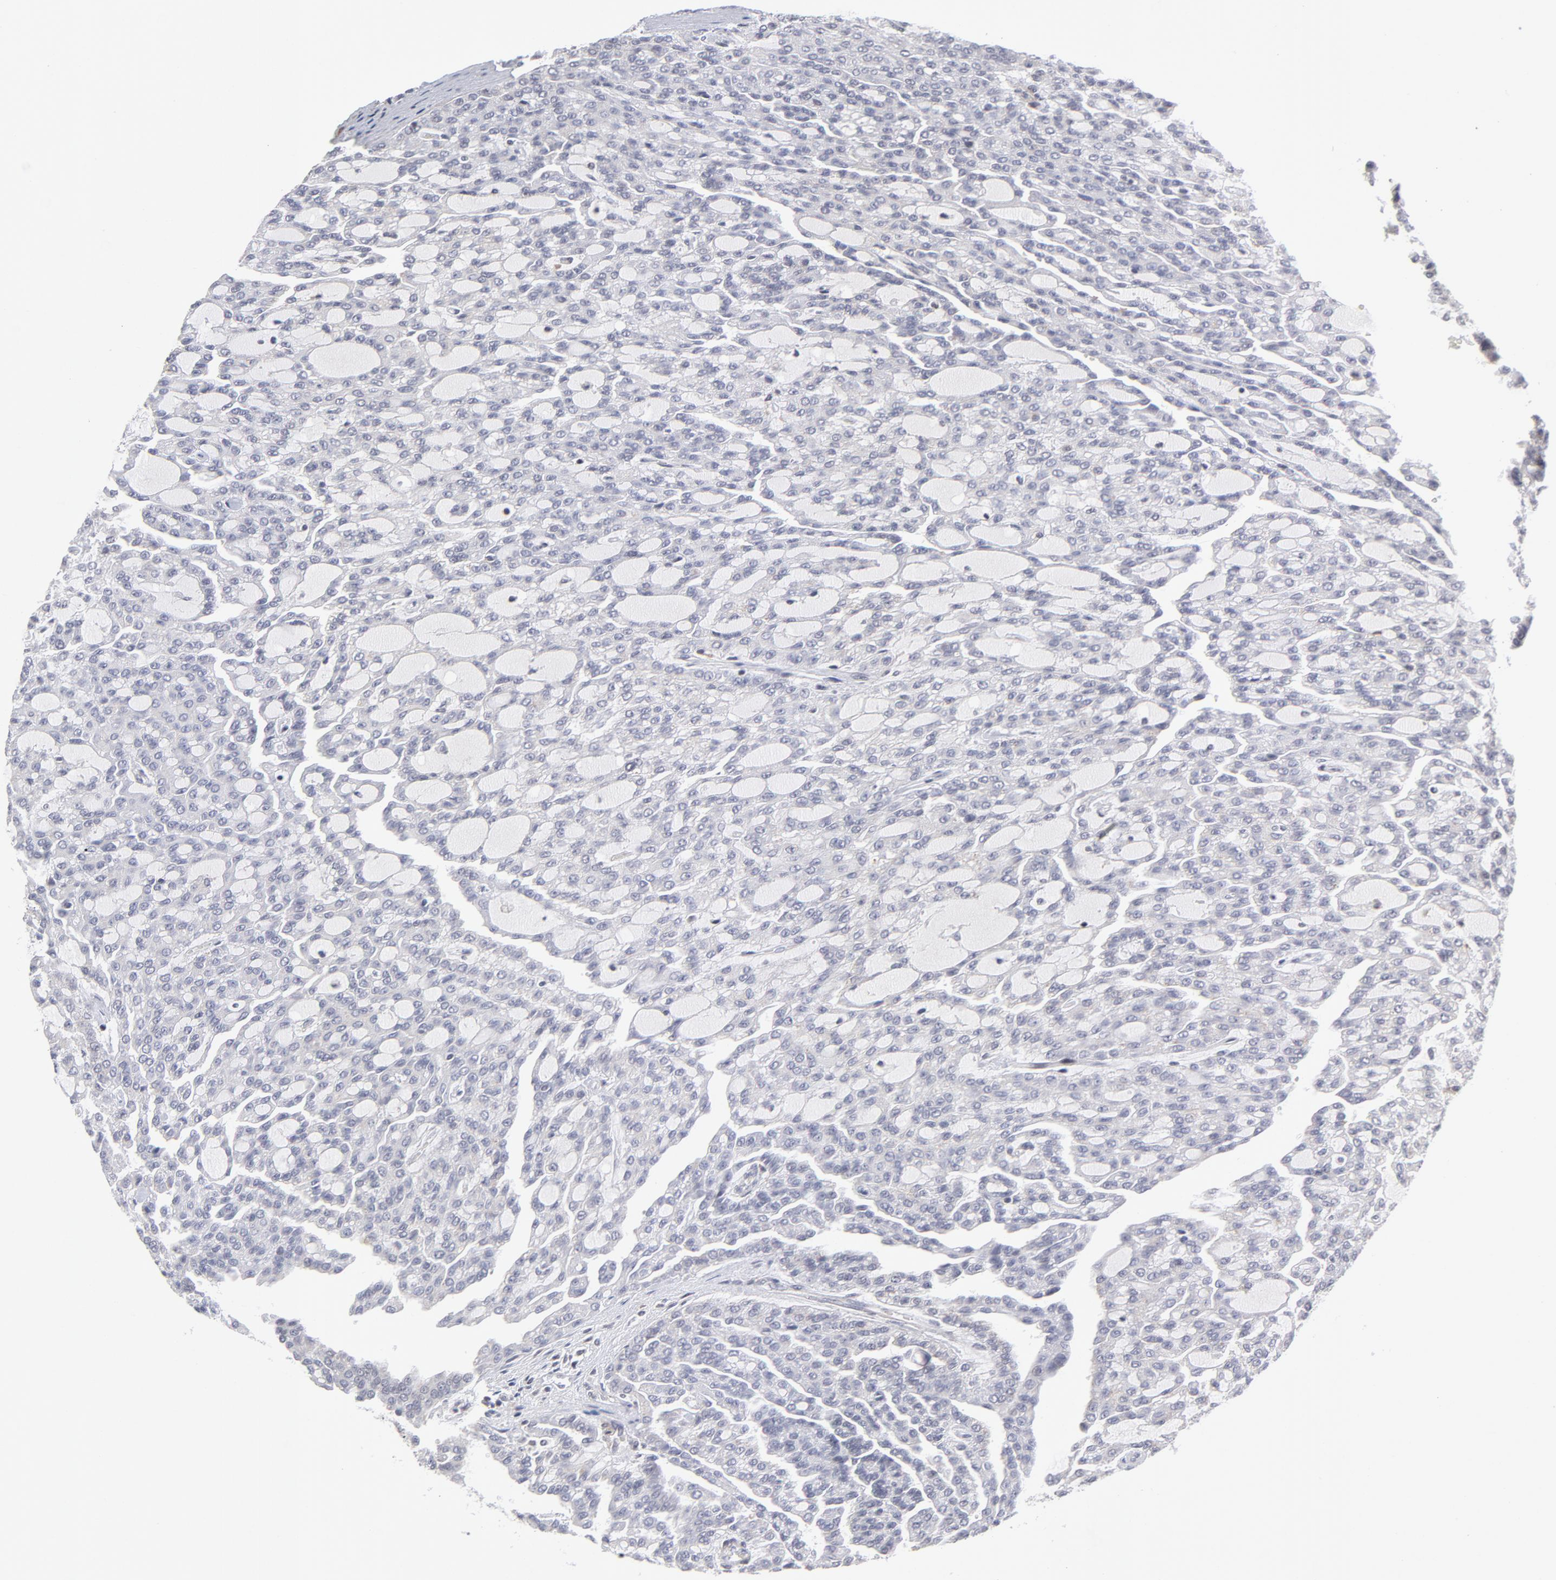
{"staining": {"intensity": "negative", "quantity": "none", "location": "none"}, "tissue": "renal cancer", "cell_type": "Tumor cells", "image_type": "cancer", "snomed": [{"axis": "morphology", "description": "Adenocarcinoma, NOS"}, {"axis": "topography", "description": "Kidney"}], "caption": "IHC photomicrograph of human adenocarcinoma (renal) stained for a protein (brown), which demonstrates no expression in tumor cells.", "gene": "CTCF", "patient": {"sex": "male", "age": 63}}